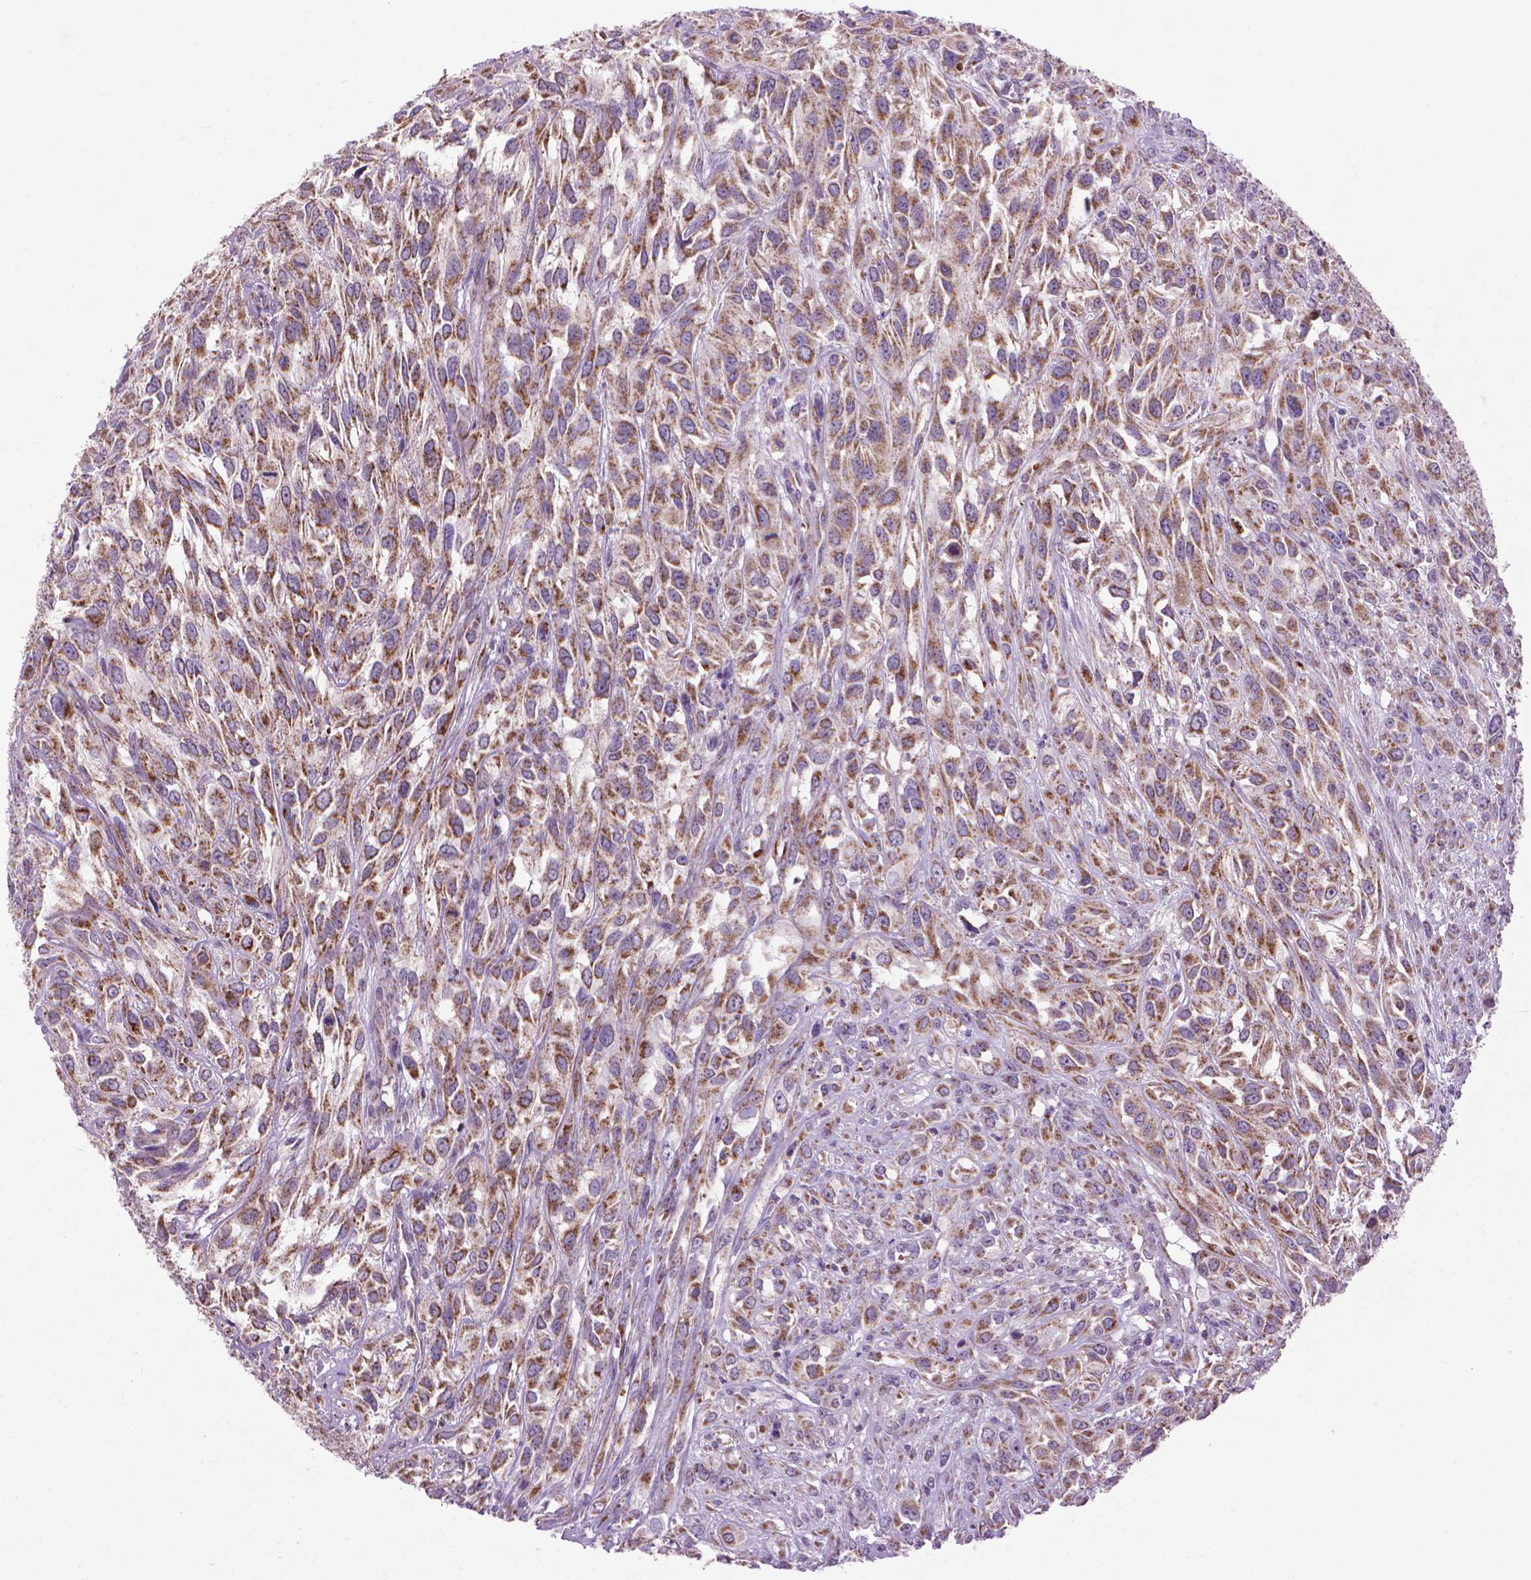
{"staining": {"intensity": "strong", "quantity": "25%-75%", "location": "cytoplasmic/membranous"}, "tissue": "urothelial cancer", "cell_type": "Tumor cells", "image_type": "cancer", "snomed": [{"axis": "morphology", "description": "Urothelial carcinoma, High grade"}, {"axis": "topography", "description": "Urinary bladder"}], "caption": "This is a histology image of IHC staining of urothelial cancer, which shows strong staining in the cytoplasmic/membranous of tumor cells.", "gene": "VDAC1", "patient": {"sex": "male", "age": 67}}